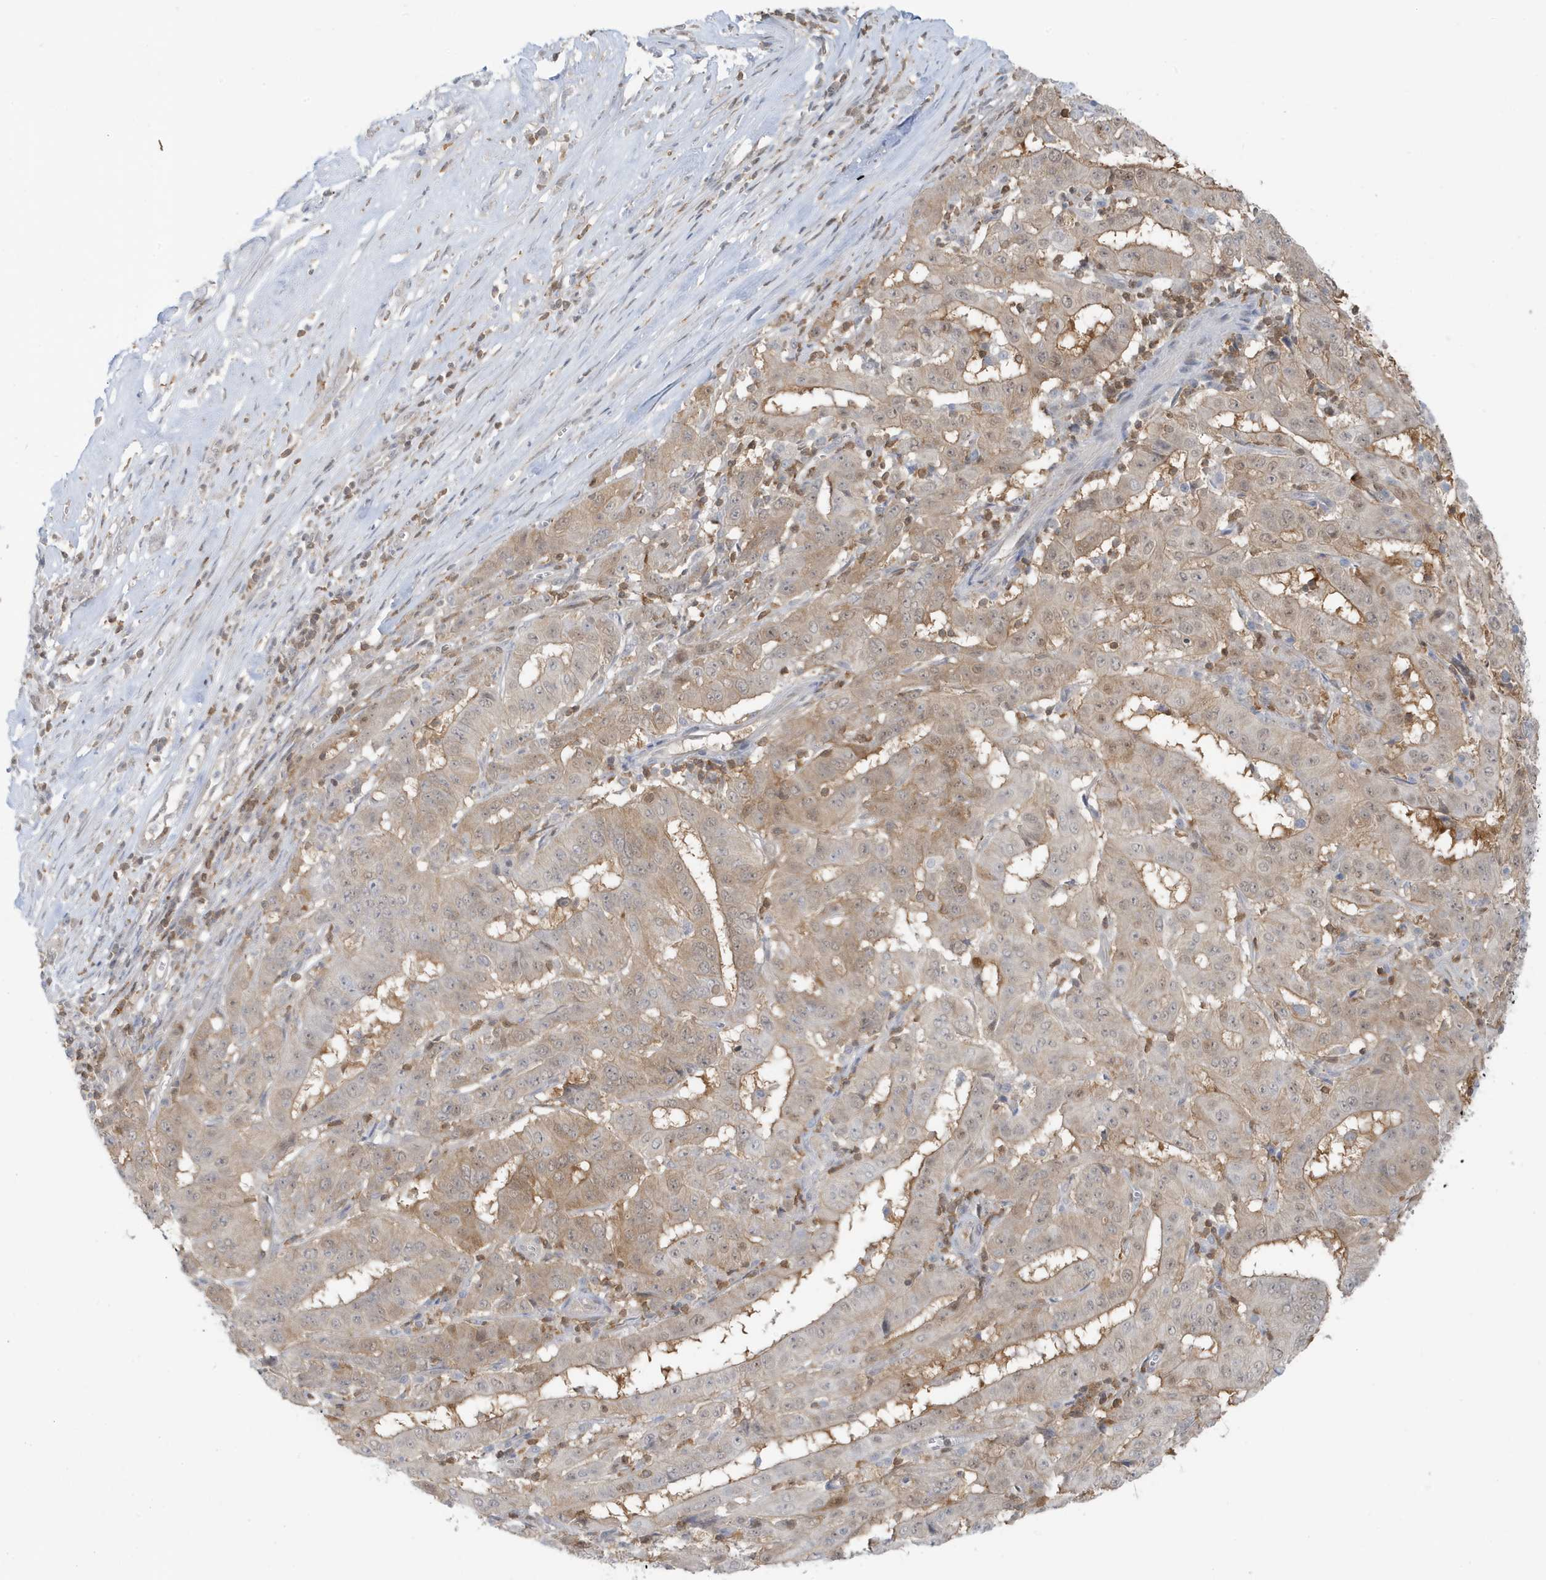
{"staining": {"intensity": "moderate", "quantity": "<25%", "location": "cytoplasmic/membranous"}, "tissue": "pancreatic cancer", "cell_type": "Tumor cells", "image_type": "cancer", "snomed": [{"axis": "morphology", "description": "Adenocarcinoma, NOS"}, {"axis": "topography", "description": "Pancreas"}], "caption": "High-power microscopy captured an immunohistochemistry (IHC) image of pancreatic adenocarcinoma, revealing moderate cytoplasmic/membranous expression in about <25% of tumor cells.", "gene": "OGA", "patient": {"sex": "male", "age": 63}}